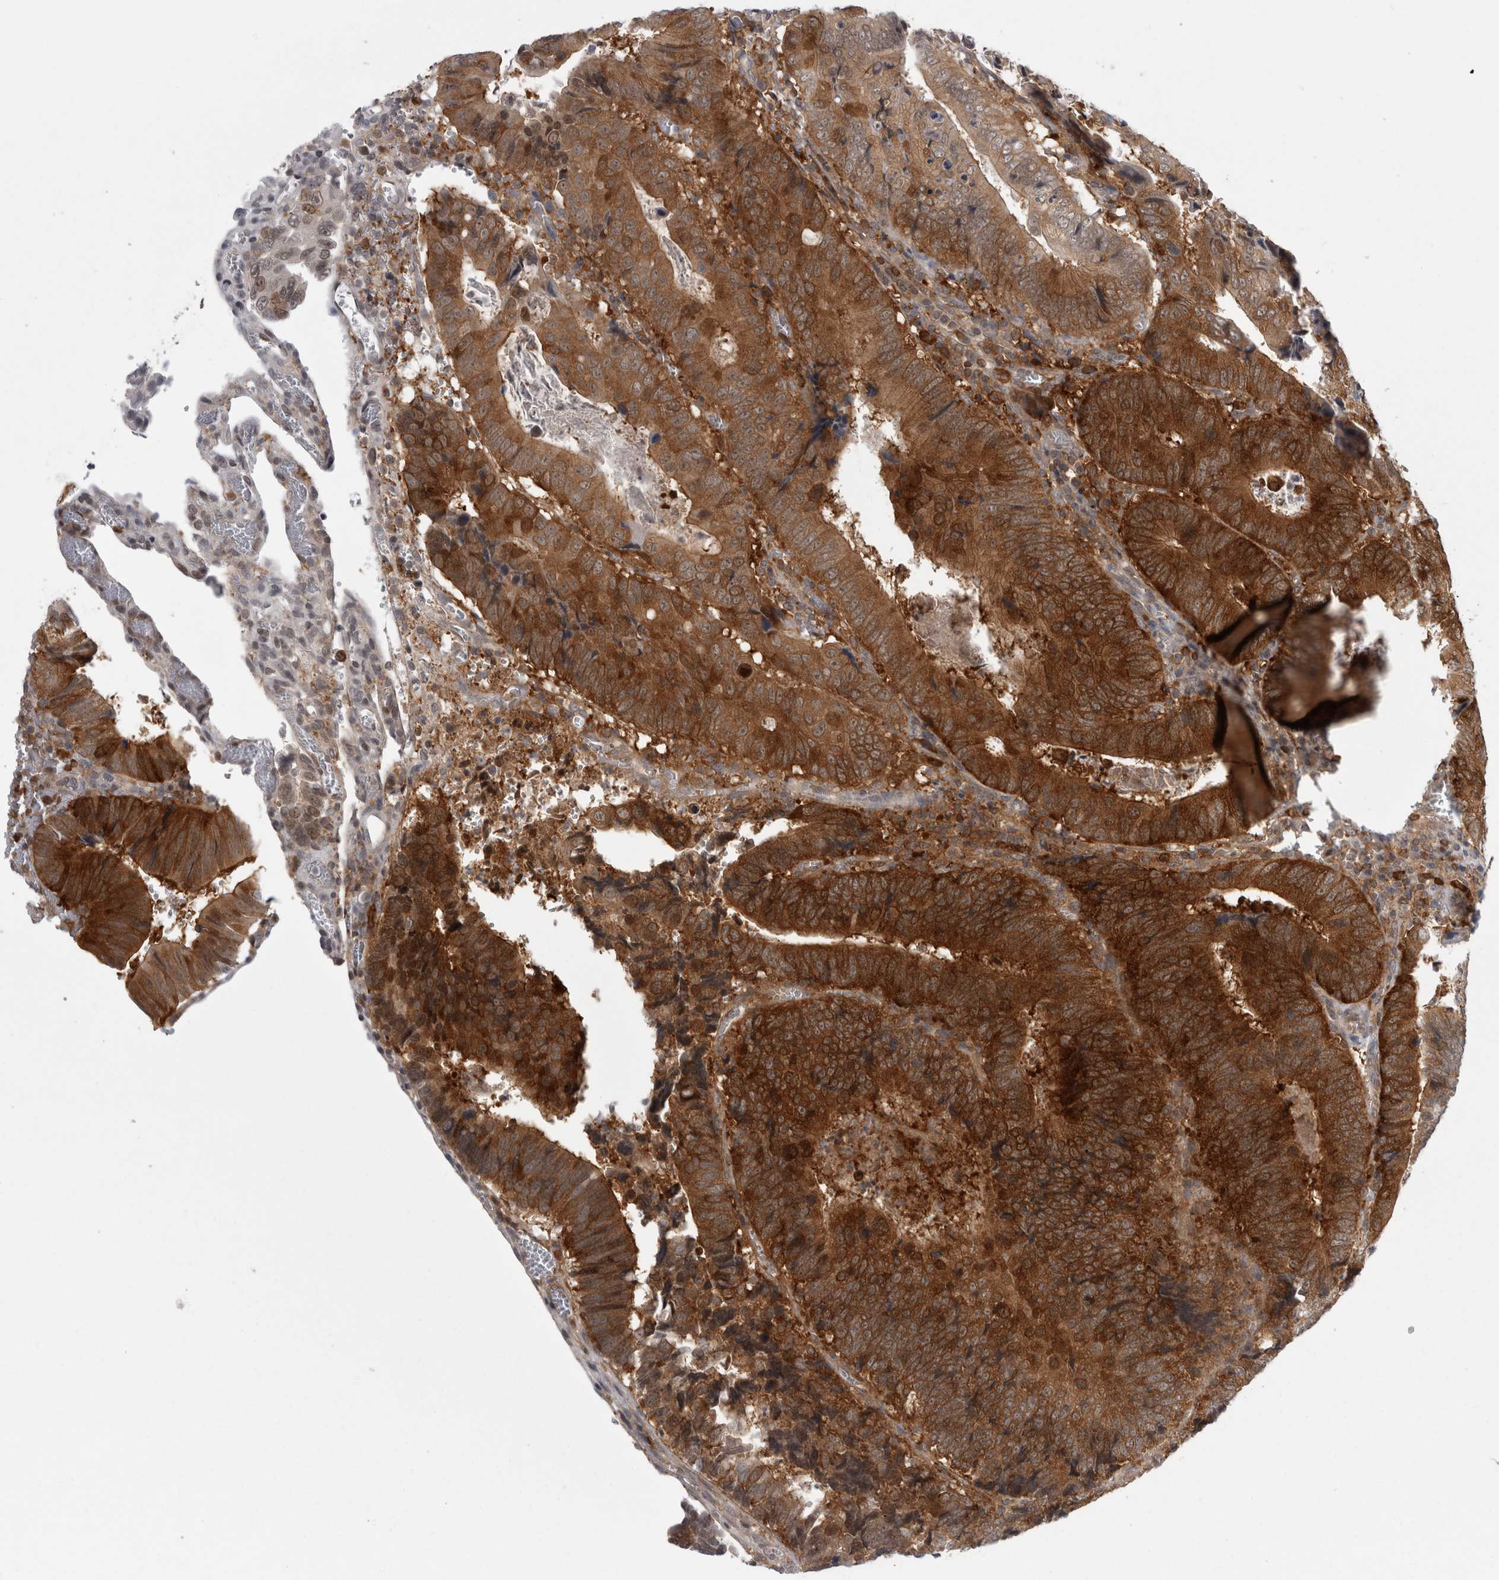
{"staining": {"intensity": "strong", "quantity": ">75%", "location": "cytoplasmic/membranous"}, "tissue": "colorectal cancer", "cell_type": "Tumor cells", "image_type": "cancer", "snomed": [{"axis": "morphology", "description": "Inflammation, NOS"}, {"axis": "morphology", "description": "Adenocarcinoma, NOS"}, {"axis": "topography", "description": "Colon"}], "caption": "Adenocarcinoma (colorectal) stained with a brown dye shows strong cytoplasmic/membranous positive positivity in approximately >75% of tumor cells.", "gene": "CACYBP", "patient": {"sex": "male", "age": 72}}